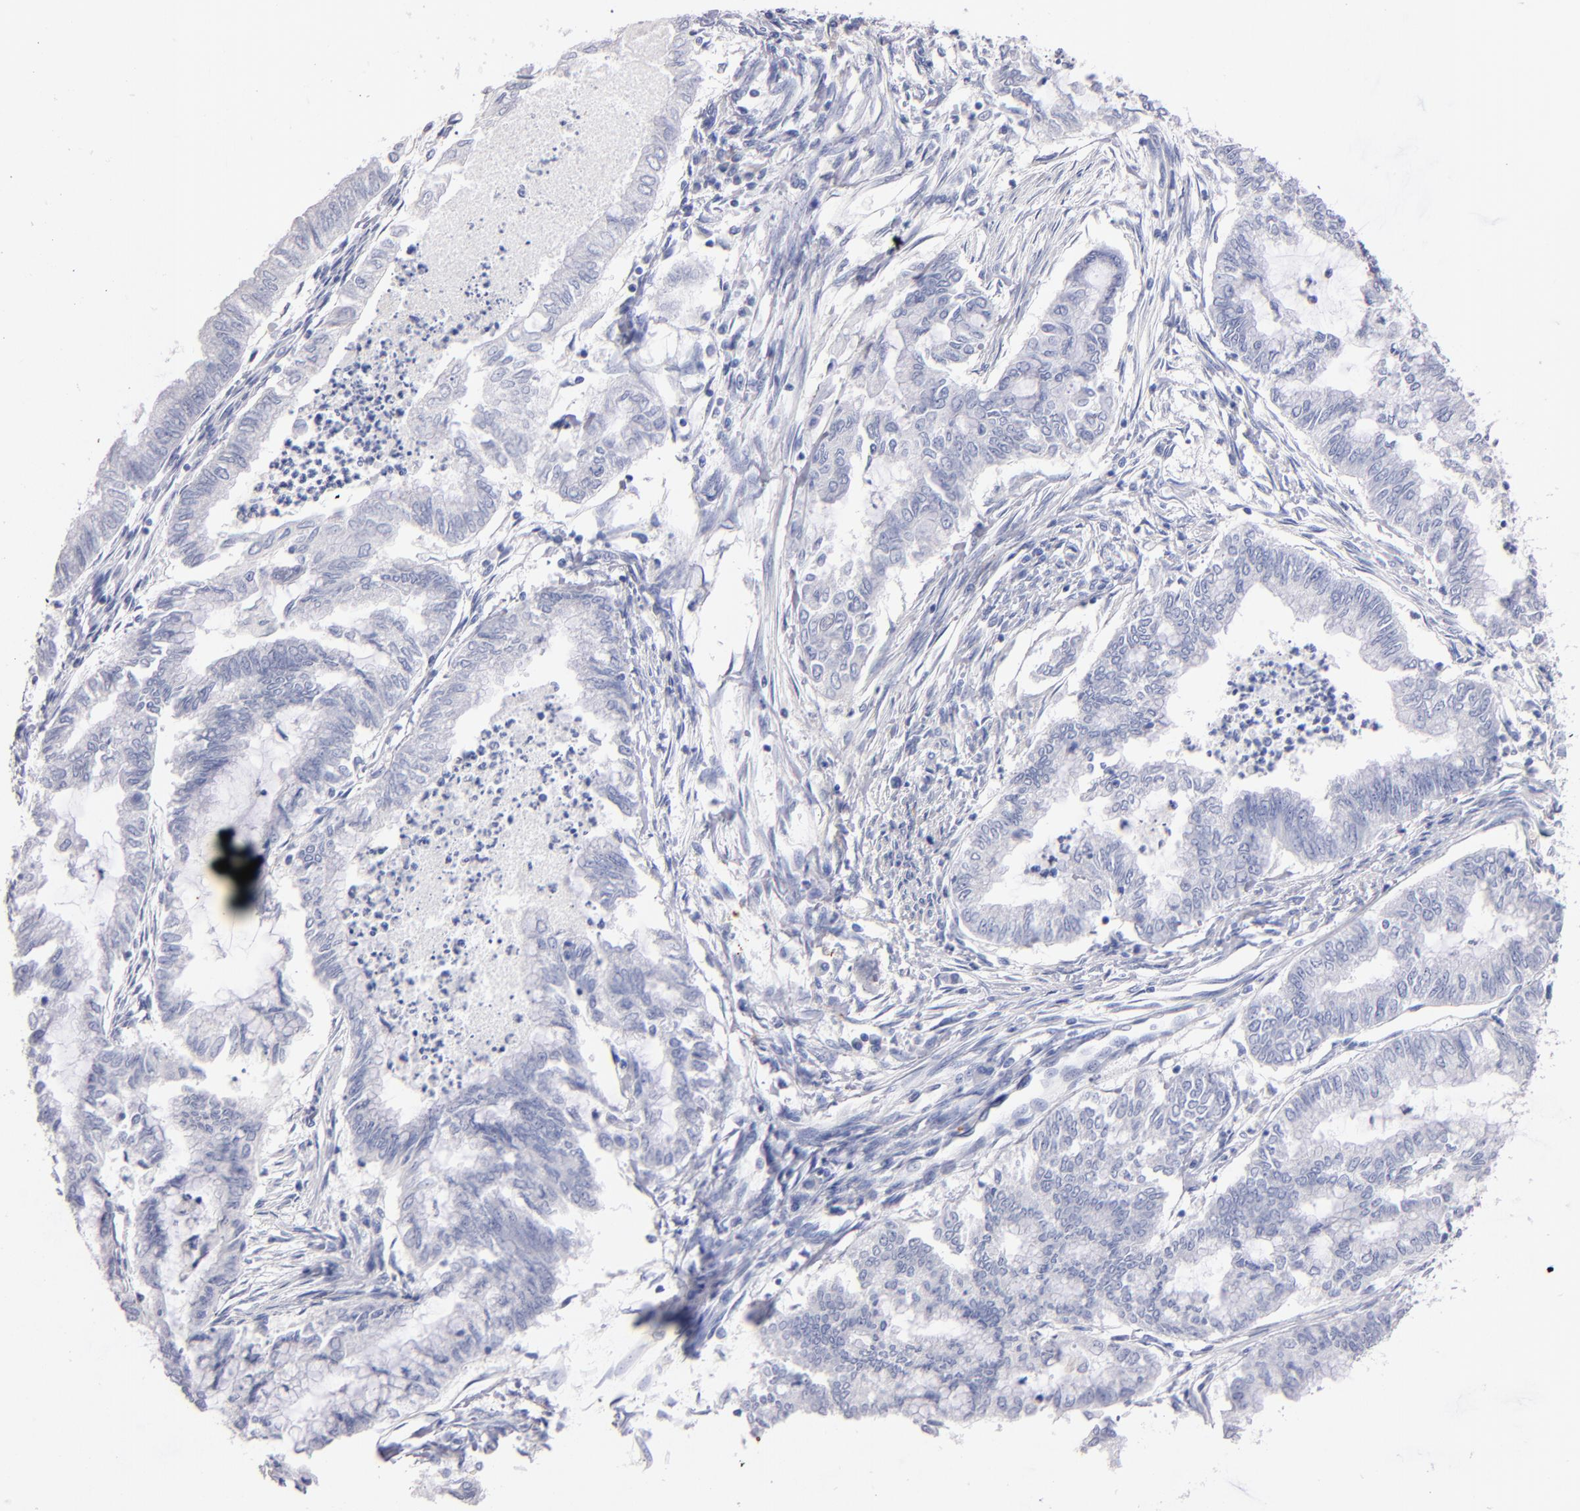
{"staining": {"intensity": "negative", "quantity": "none", "location": "none"}, "tissue": "endometrial cancer", "cell_type": "Tumor cells", "image_type": "cancer", "snomed": [{"axis": "morphology", "description": "Adenocarcinoma, NOS"}, {"axis": "topography", "description": "Endometrium"}], "caption": "This is a photomicrograph of IHC staining of endometrial cancer, which shows no positivity in tumor cells. Nuclei are stained in blue.", "gene": "KIT", "patient": {"sex": "female", "age": 79}}